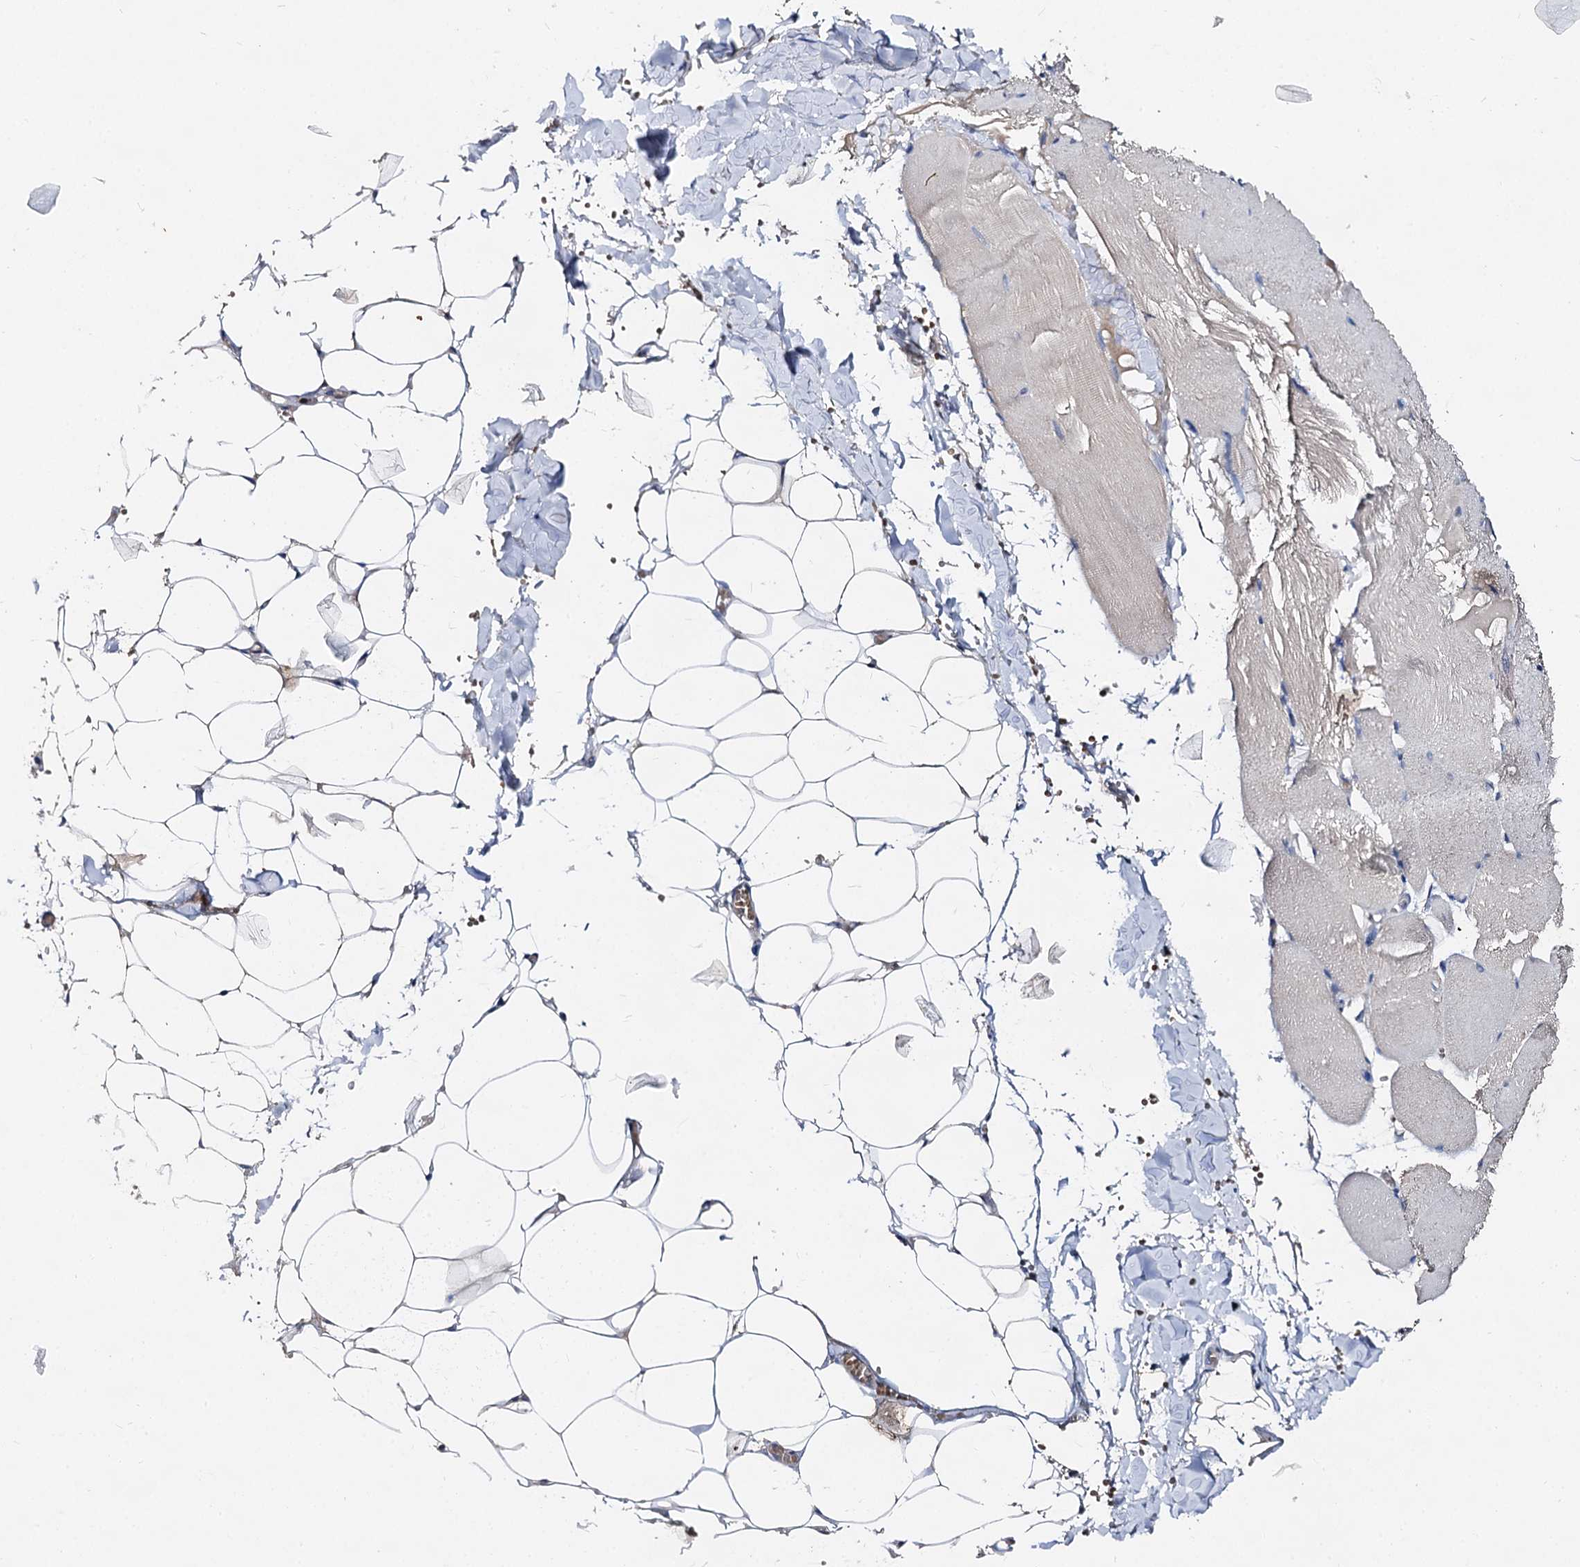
{"staining": {"intensity": "negative", "quantity": "none", "location": "none"}, "tissue": "adipose tissue", "cell_type": "Adipocytes", "image_type": "normal", "snomed": [{"axis": "morphology", "description": "Normal tissue, NOS"}, {"axis": "topography", "description": "Skeletal muscle"}, {"axis": "topography", "description": "Peripheral nerve tissue"}], "caption": "An IHC photomicrograph of benign adipose tissue is shown. There is no staining in adipocytes of adipose tissue.", "gene": "HVCN1", "patient": {"sex": "female", "age": 55}}